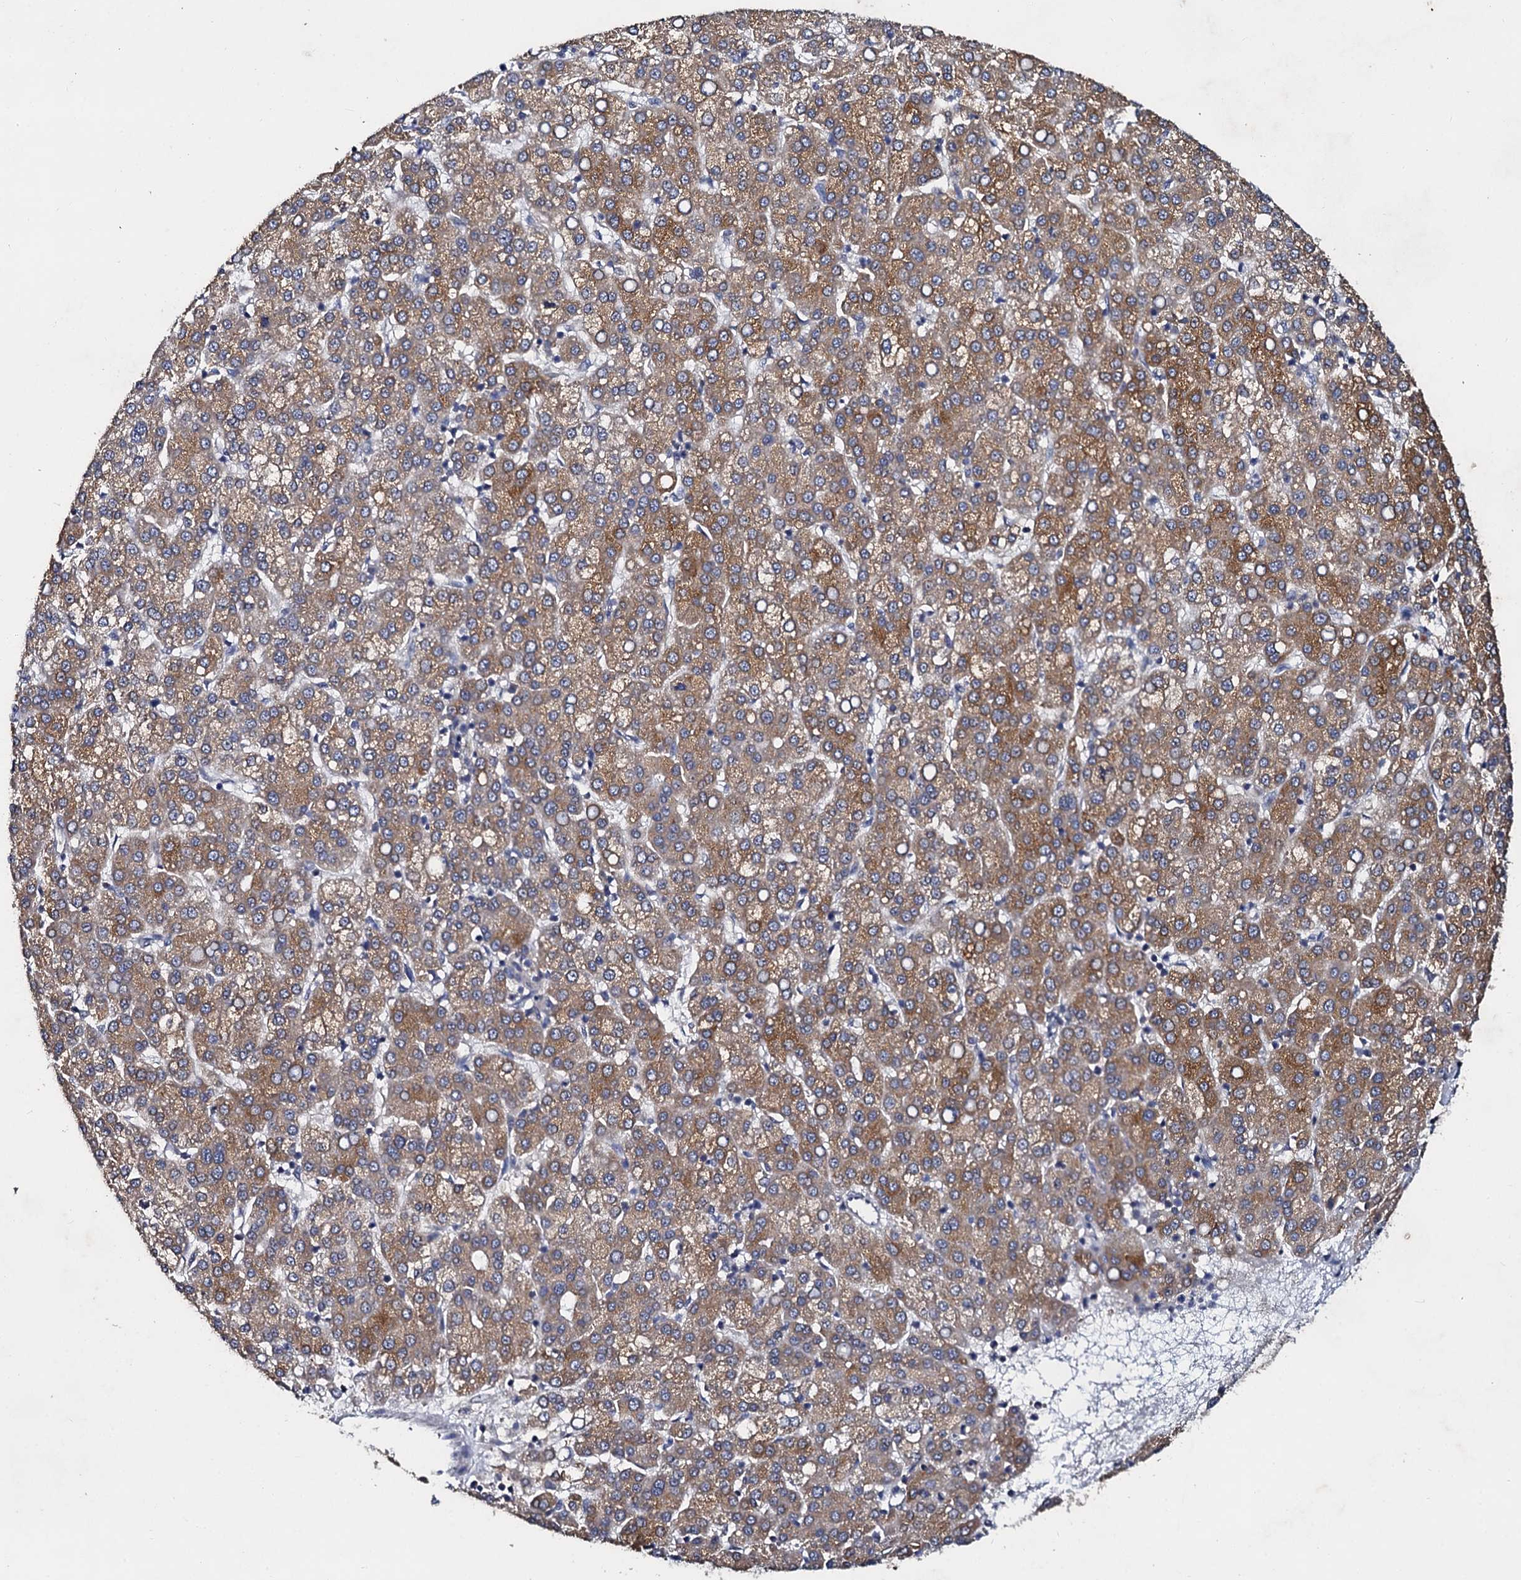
{"staining": {"intensity": "moderate", "quantity": ">75%", "location": "cytoplasmic/membranous"}, "tissue": "liver cancer", "cell_type": "Tumor cells", "image_type": "cancer", "snomed": [{"axis": "morphology", "description": "Carcinoma, Hepatocellular, NOS"}, {"axis": "topography", "description": "Liver"}], "caption": "A photomicrograph showing moderate cytoplasmic/membranous expression in about >75% of tumor cells in liver hepatocellular carcinoma, as visualized by brown immunohistochemical staining.", "gene": "SLC37A4", "patient": {"sex": "female", "age": 58}}